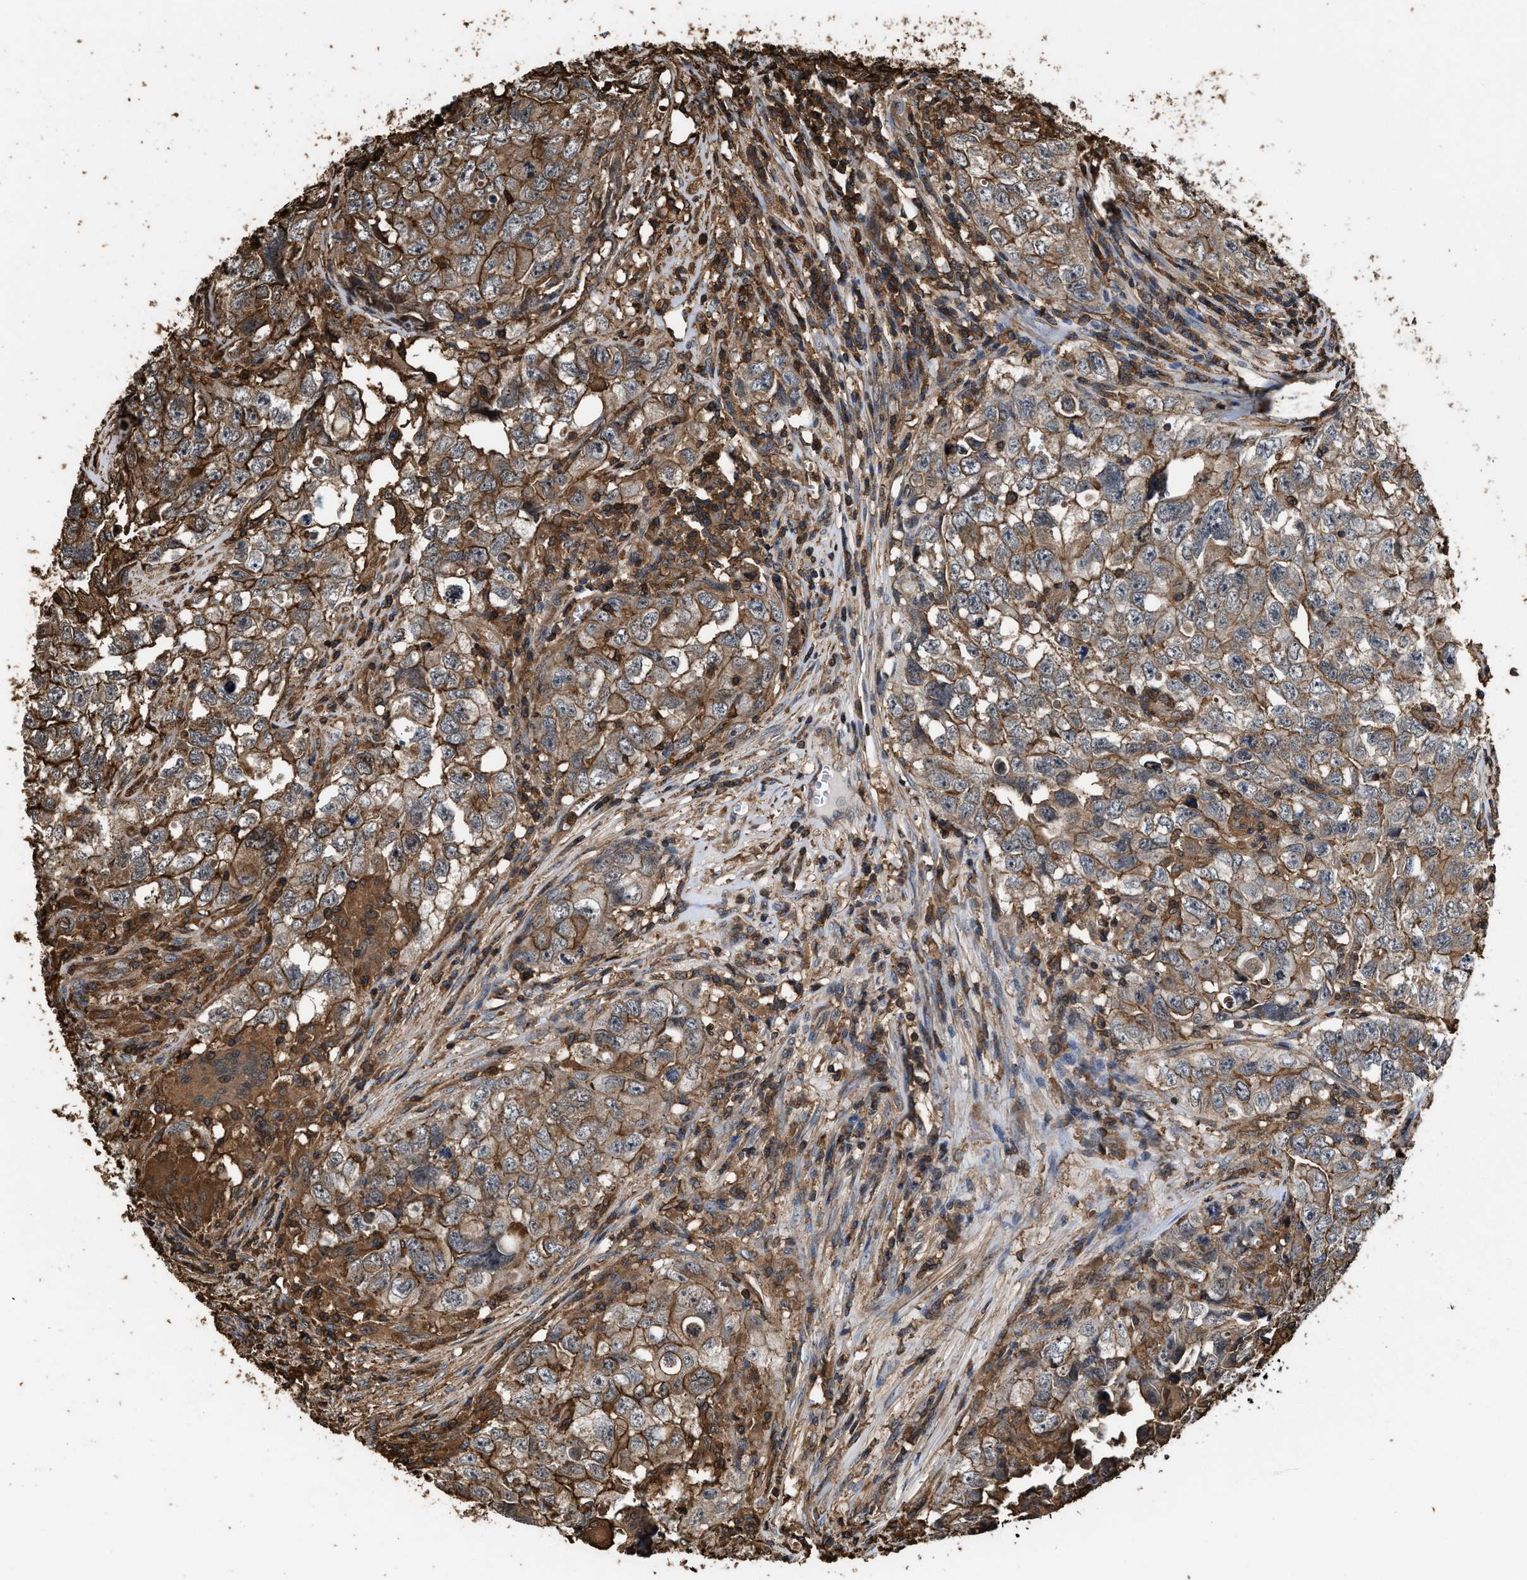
{"staining": {"intensity": "moderate", "quantity": ">75%", "location": "cytoplasmic/membranous"}, "tissue": "testis cancer", "cell_type": "Tumor cells", "image_type": "cancer", "snomed": [{"axis": "morphology", "description": "Seminoma, NOS"}, {"axis": "morphology", "description": "Carcinoma, Embryonal, NOS"}, {"axis": "topography", "description": "Testis"}], "caption": "An immunohistochemistry image of neoplastic tissue is shown. Protein staining in brown labels moderate cytoplasmic/membranous positivity in testis cancer (embryonal carcinoma) within tumor cells.", "gene": "KBTBD2", "patient": {"sex": "male", "age": 43}}